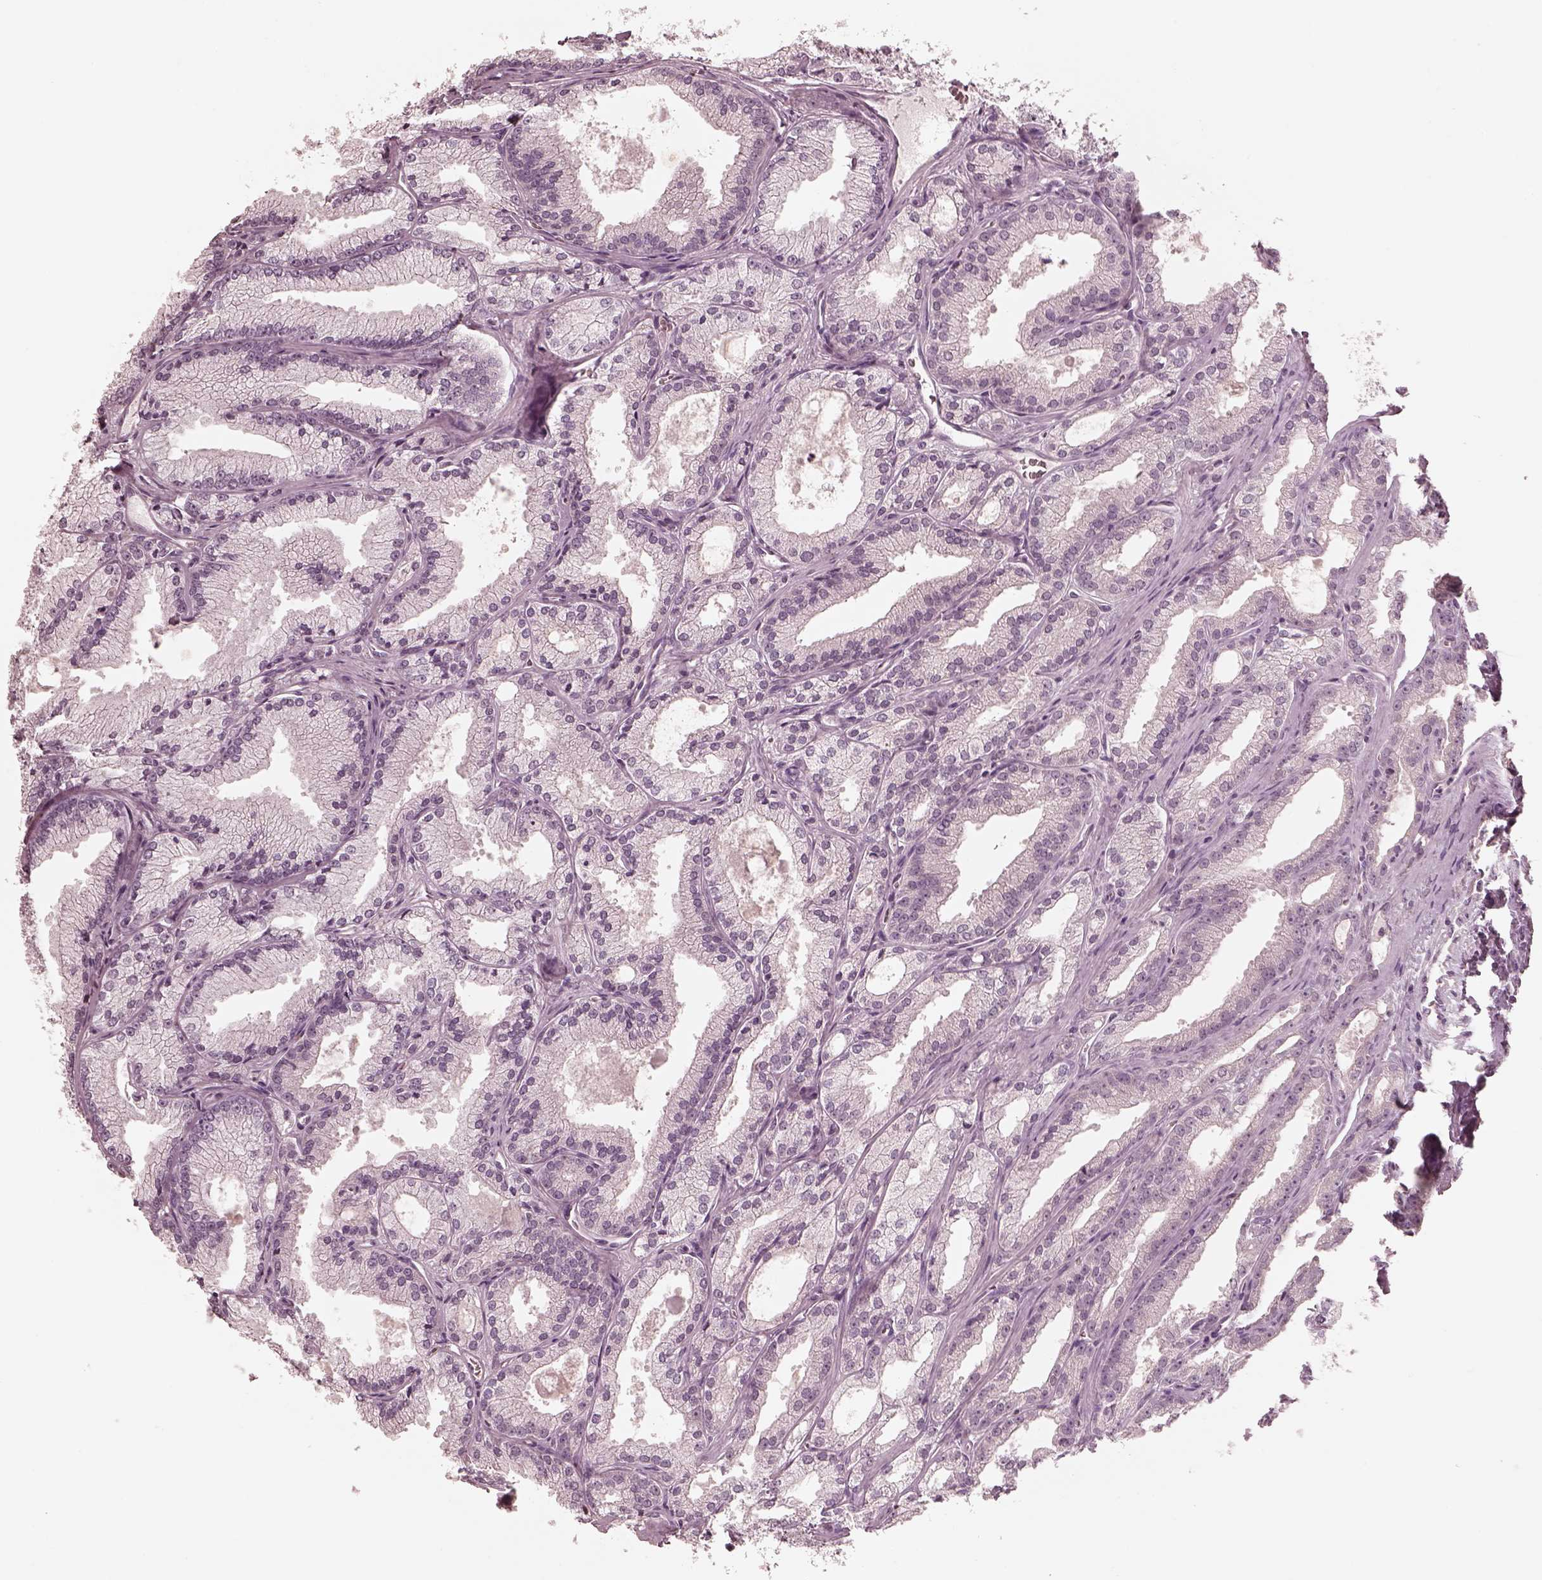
{"staining": {"intensity": "negative", "quantity": "none", "location": "none"}, "tissue": "prostate cancer", "cell_type": "Tumor cells", "image_type": "cancer", "snomed": [{"axis": "morphology", "description": "Adenocarcinoma, NOS"}, {"axis": "morphology", "description": "Adenocarcinoma, High grade"}, {"axis": "topography", "description": "Prostate"}], "caption": "Immunohistochemistry (IHC) micrograph of neoplastic tissue: prostate cancer stained with DAB (3,3'-diaminobenzidine) displays no significant protein expression in tumor cells.", "gene": "ANKLE1", "patient": {"sex": "male", "age": 70}}